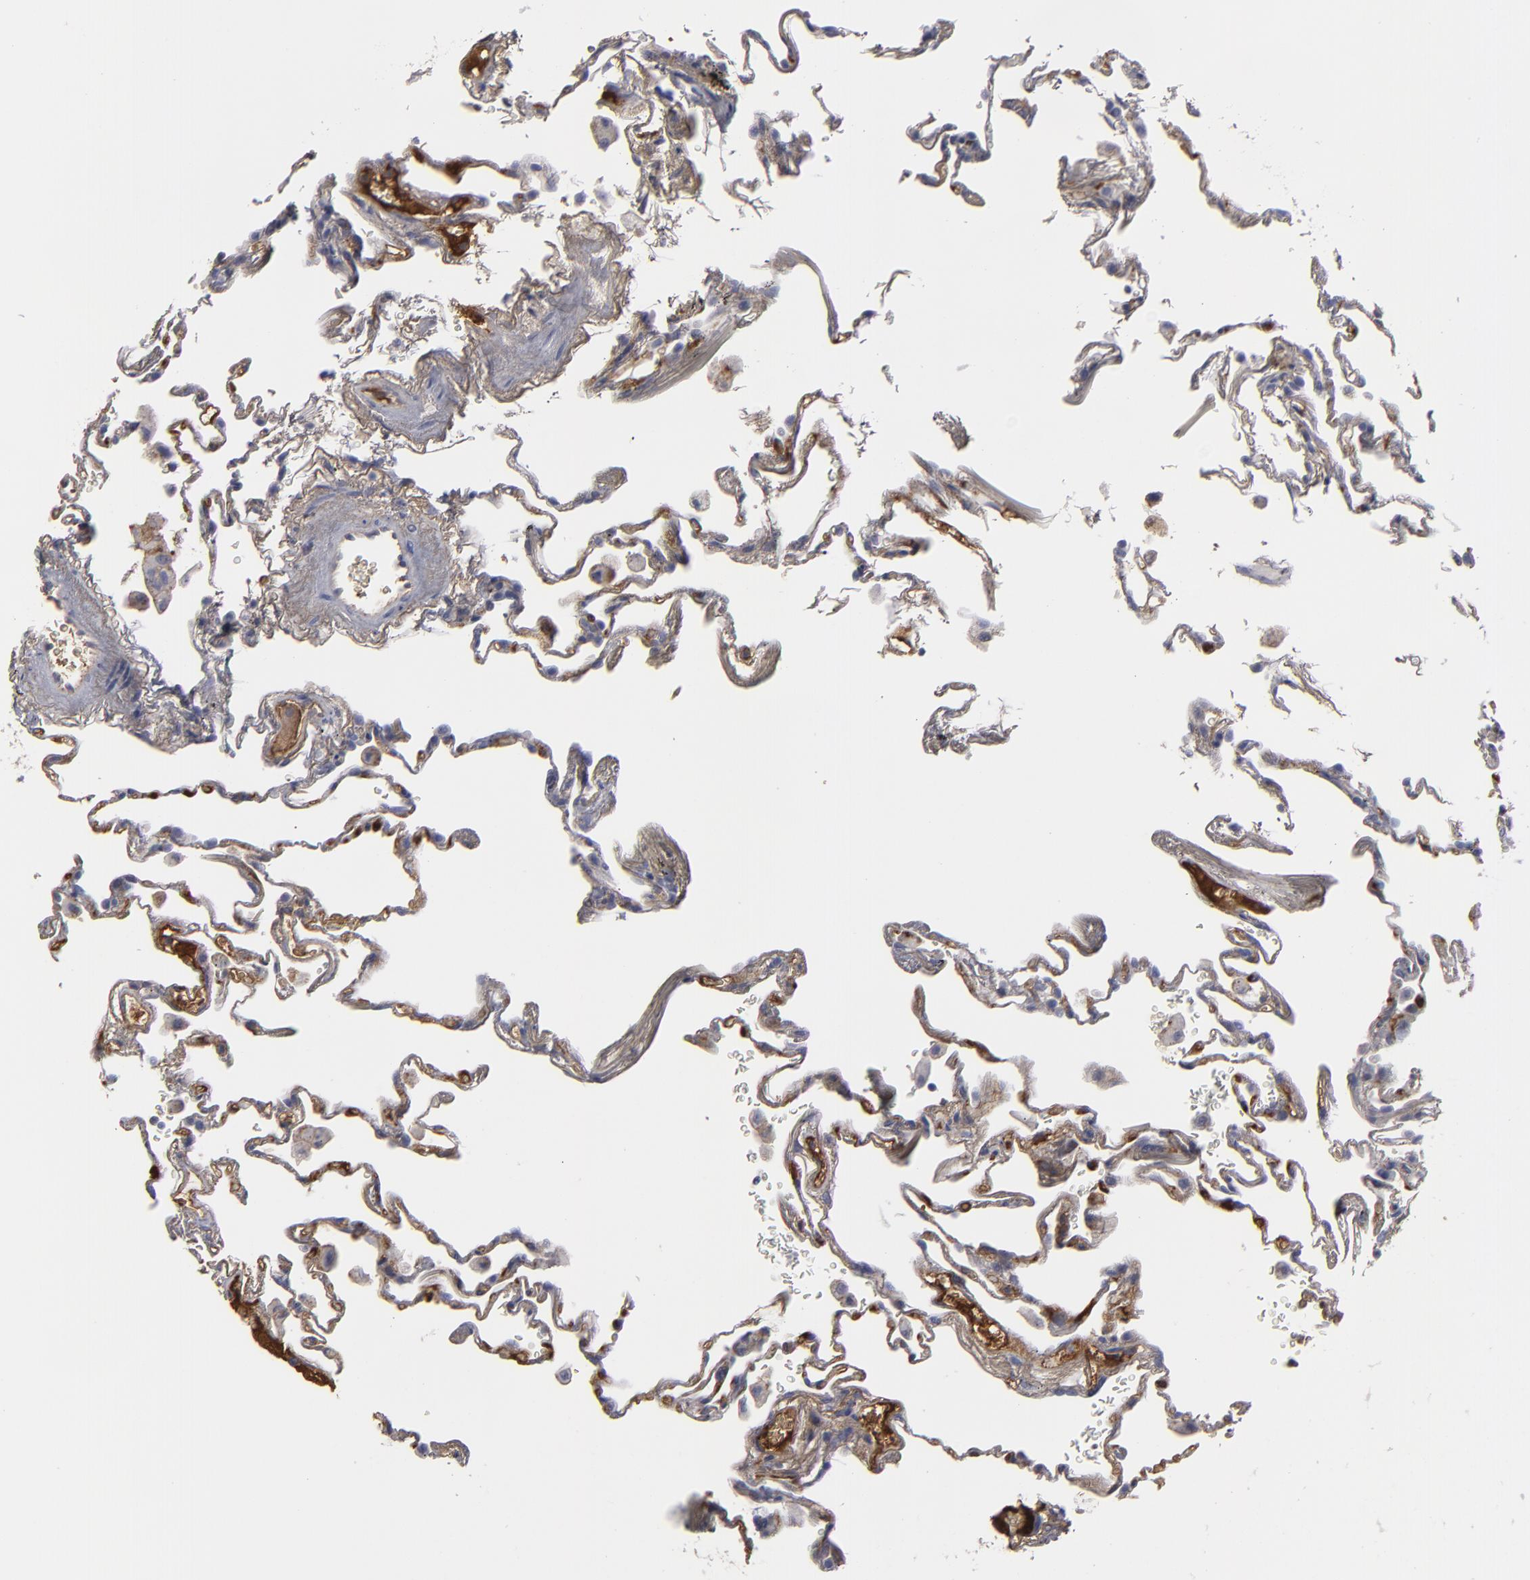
{"staining": {"intensity": "weak", "quantity": "25%-75%", "location": "cytoplasmic/membranous"}, "tissue": "lung", "cell_type": "Alveolar cells", "image_type": "normal", "snomed": [{"axis": "morphology", "description": "Normal tissue, NOS"}, {"axis": "morphology", "description": "Inflammation, NOS"}, {"axis": "topography", "description": "Lung"}], "caption": "Immunohistochemistry image of benign lung: human lung stained using IHC demonstrates low levels of weak protein expression localized specifically in the cytoplasmic/membranous of alveolar cells, appearing as a cytoplasmic/membranous brown color.", "gene": "LRG1", "patient": {"sex": "male", "age": 69}}